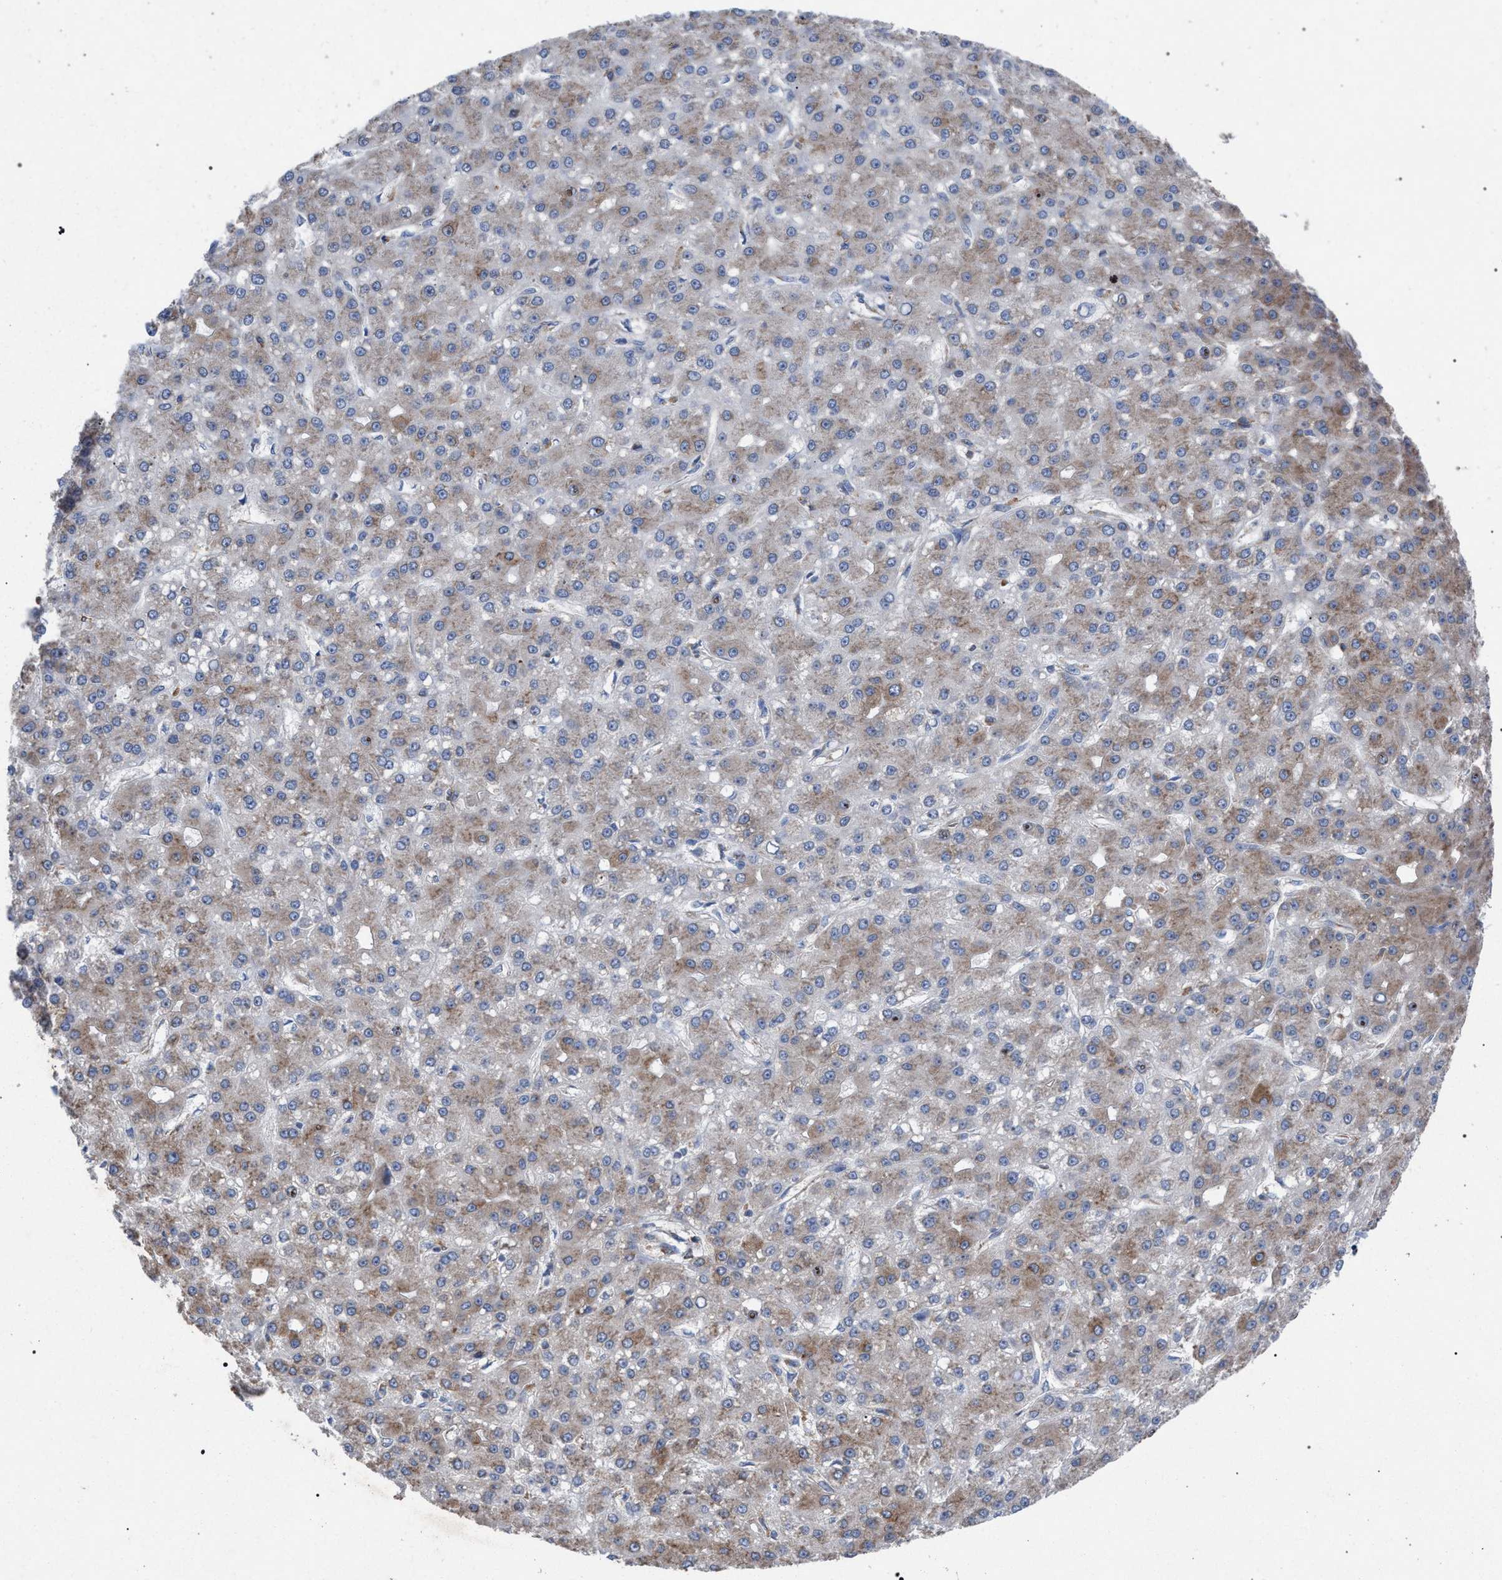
{"staining": {"intensity": "moderate", "quantity": "<25%", "location": "cytoplasmic/membranous"}, "tissue": "liver cancer", "cell_type": "Tumor cells", "image_type": "cancer", "snomed": [{"axis": "morphology", "description": "Carcinoma, Hepatocellular, NOS"}, {"axis": "topography", "description": "Liver"}], "caption": "A photomicrograph of human liver cancer (hepatocellular carcinoma) stained for a protein displays moderate cytoplasmic/membranous brown staining in tumor cells.", "gene": "CDR2L", "patient": {"sex": "male", "age": 67}}